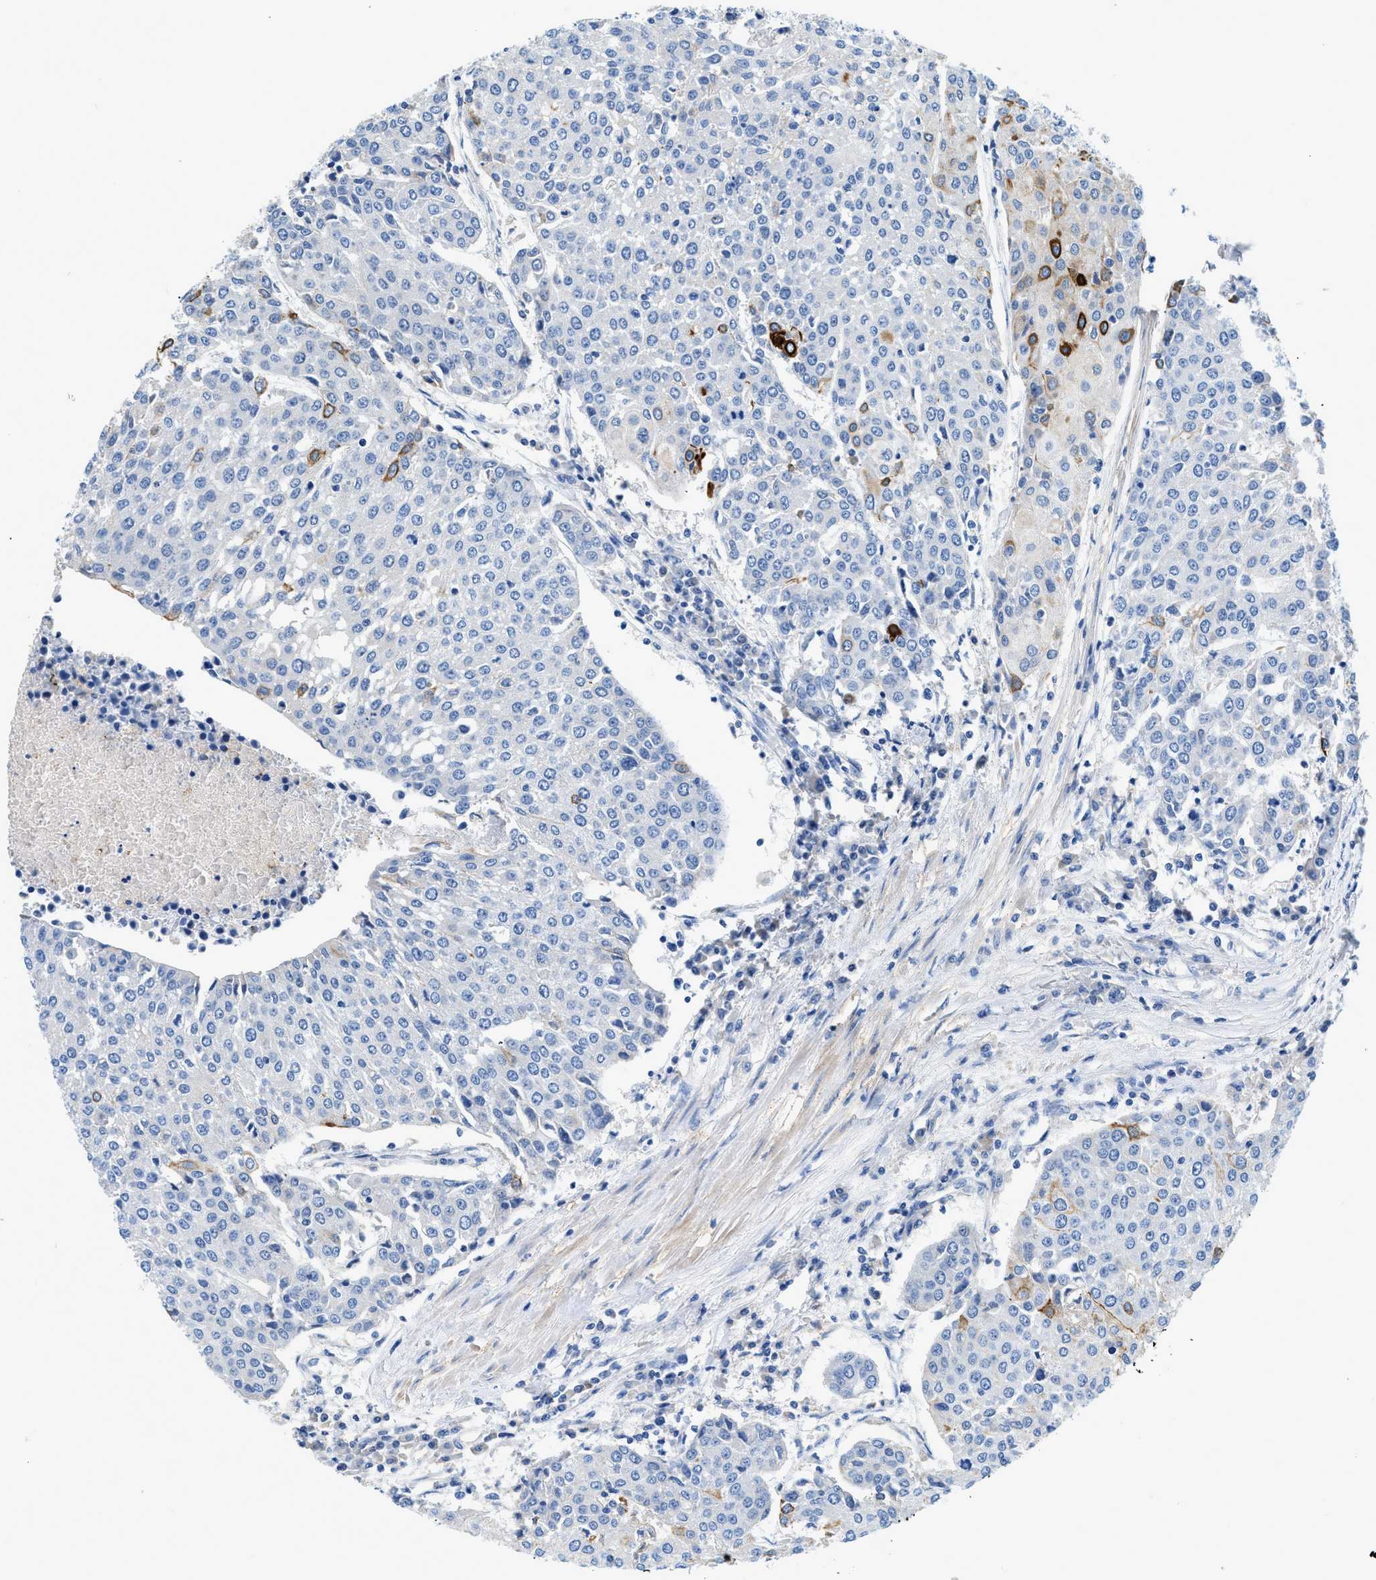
{"staining": {"intensity": "strong", "quantity": "<25%", "location": "cytoplasmic/membranous"}, "tissue": "urothelial cancer", "cell_type": "Tumor cells", "image_type": "cancer", "snomed": [{"axis": "morphology", "description": "Urothelial carcinoma, High grade"}, {"axis": "topography", "description": "Urinary bladder"}], "caption": "High-magnification brightfield microscopy of urothelial carcinoma (high-grade) stained with DAB (3,3'-diaminobenzidine) (brown) and counterstained with hematoxylin (blue). tumor cells exhibit strong cytoplasmic/membranous expression is seen in approximately<25% of cells. Immunohistochemistry (ihc) stains the protein of interest in brown and the nuclei are stained blue.", "gene": "SLC10A6", "patient": {"sex": "female", "age": 85}}